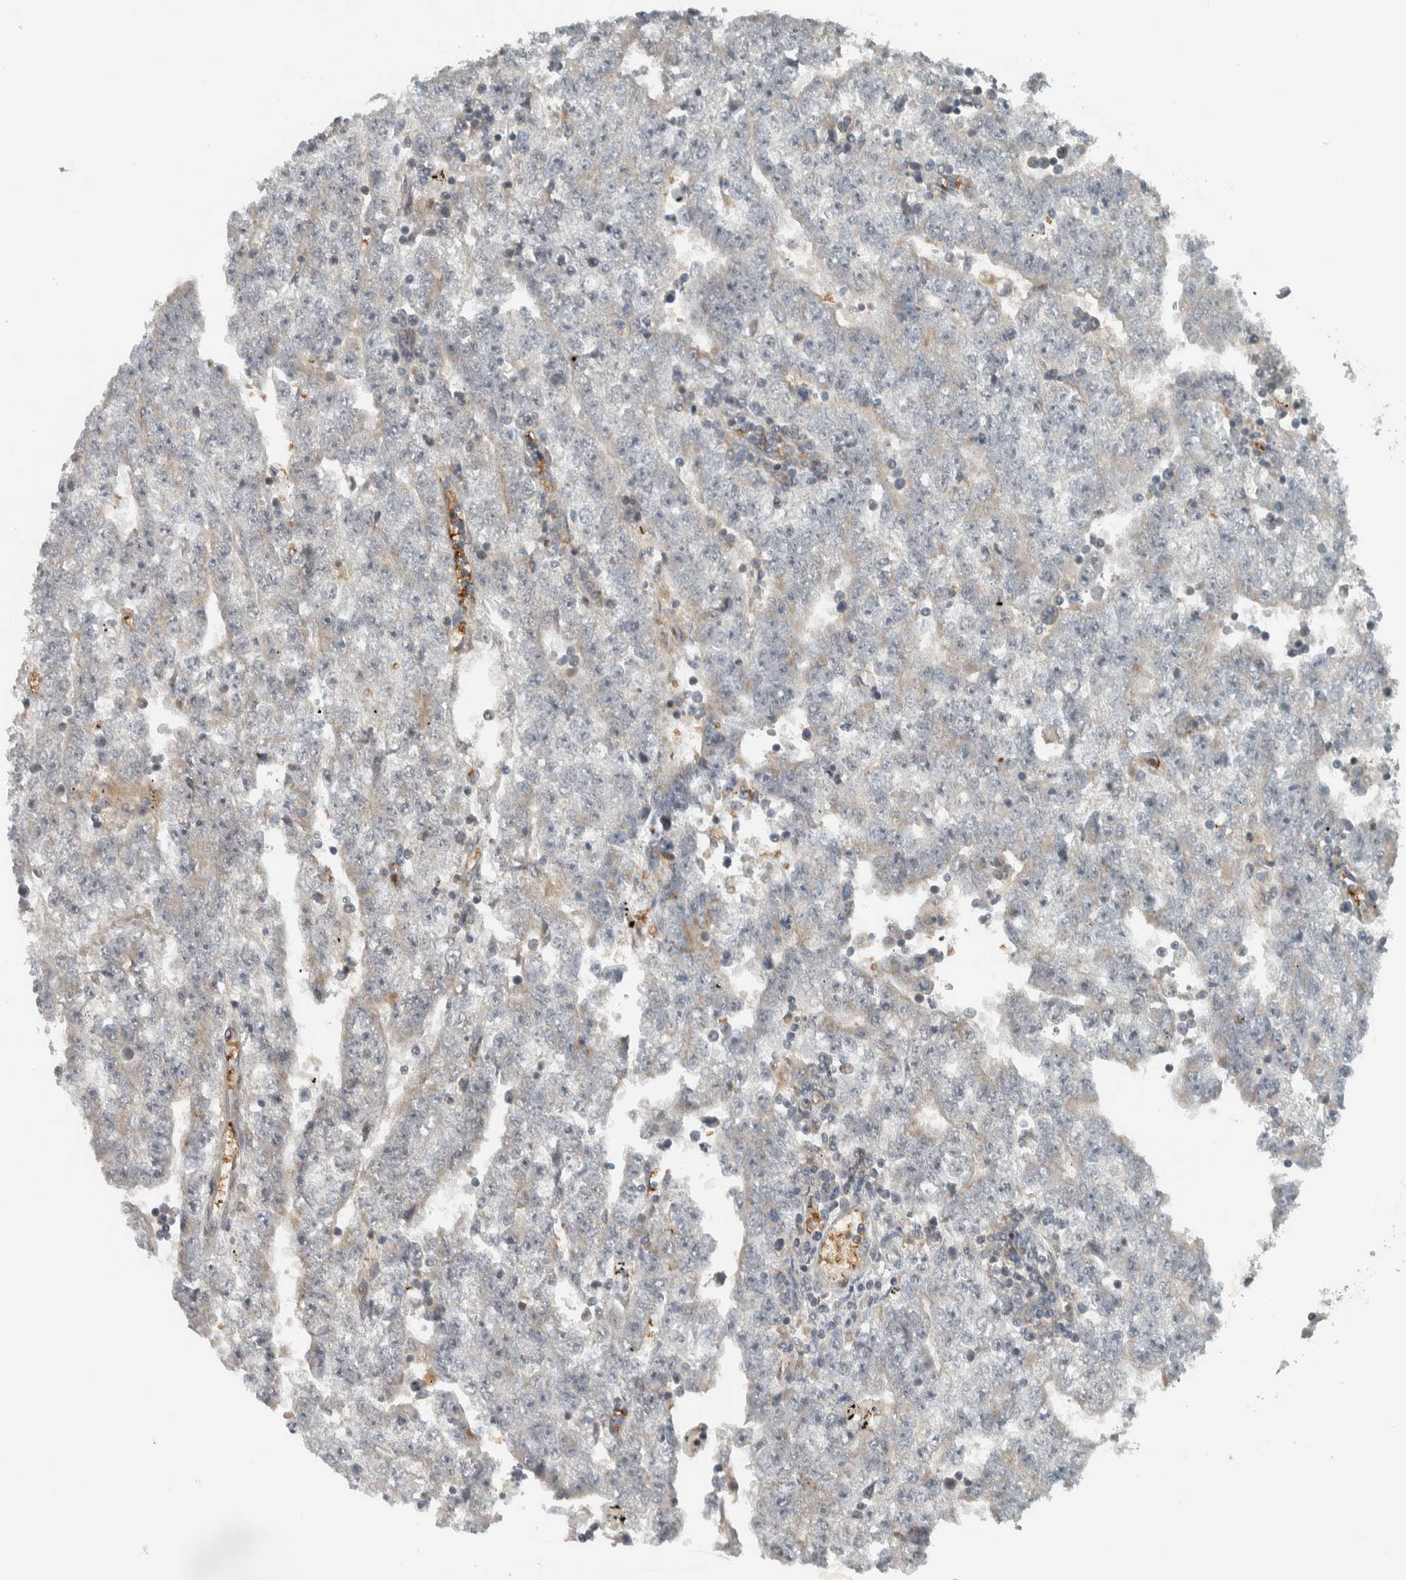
{"staining": {"intensity": "negative", "quantity": "none", "location": "none"}, "tissue": "testis cancer", "cell_type": "Tumor cells", "image_type": "cancer", "snomed": [{"axis": "morphology", "description": "Carcinoma, Embryonal, NOS"}, {"axis": "topography", "description": "Testis"}], "caption": "Tumor cells are negative for protein expression in human testis cancer.", "gene": "NAPG", "patient": {"sex": "male", "age": 25}}